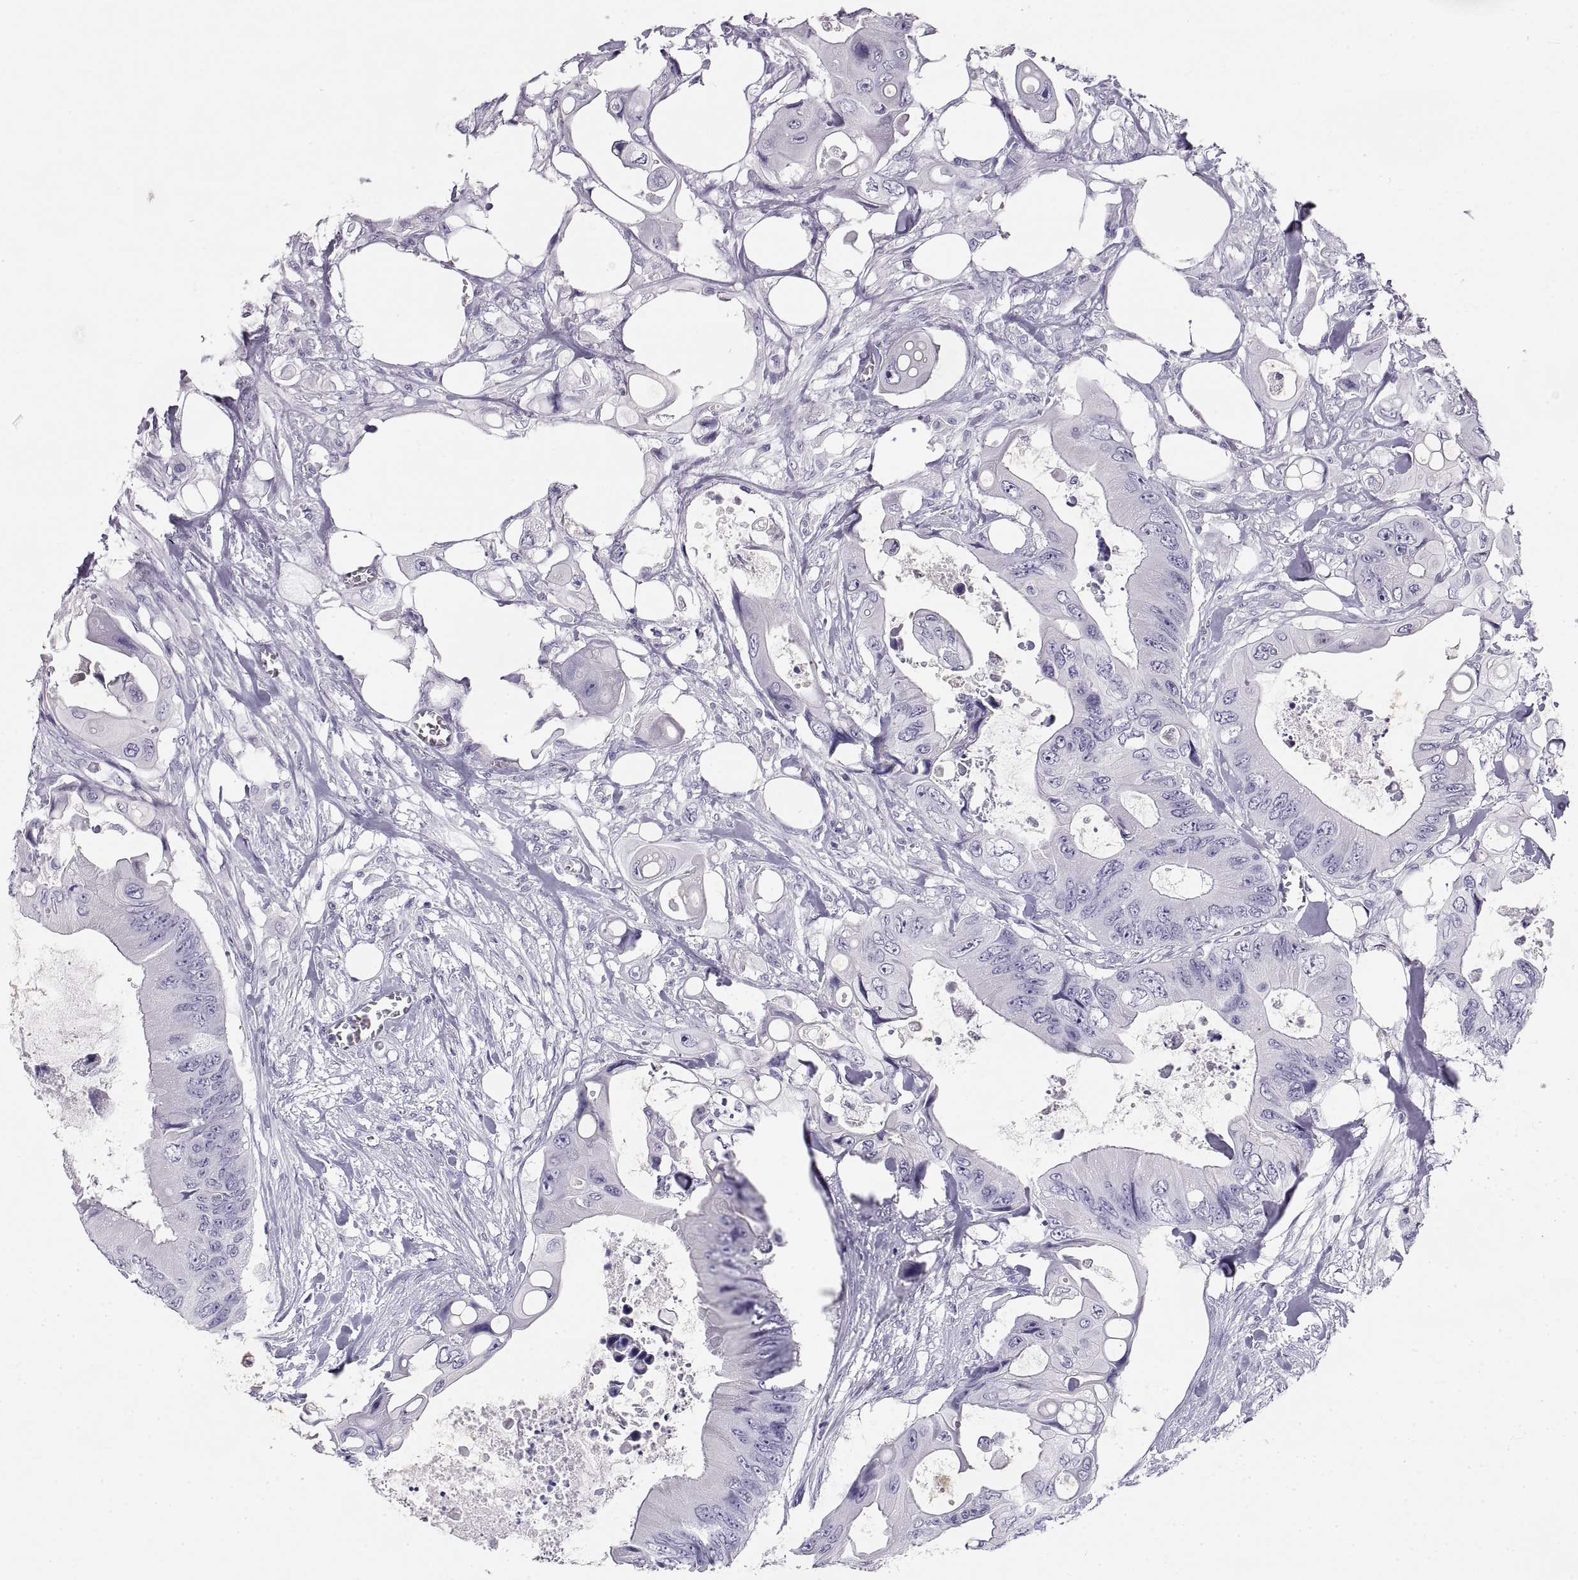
{"staining": {"intensity": "negative", "quantity": "none", "location": "none"}, "tissue": "colorectal cancer", "cell_type": "Tumor cells", "image_type": "cancer", "snomed": [{"axis": "morphology", "description": "Adenocarcinoma, NOS"}, {"axis": "topography", "description": "Rectum"}], "caption": "DAB (3,3'-diaminobenzidine) immunohistochemical staining of human colorectal adenocarcinoma reveals no significant staining in tumor cells. Nuclei are stained in blue.", "gene": "RLBP1", "patient": {"sex": "male", "age": 63}}